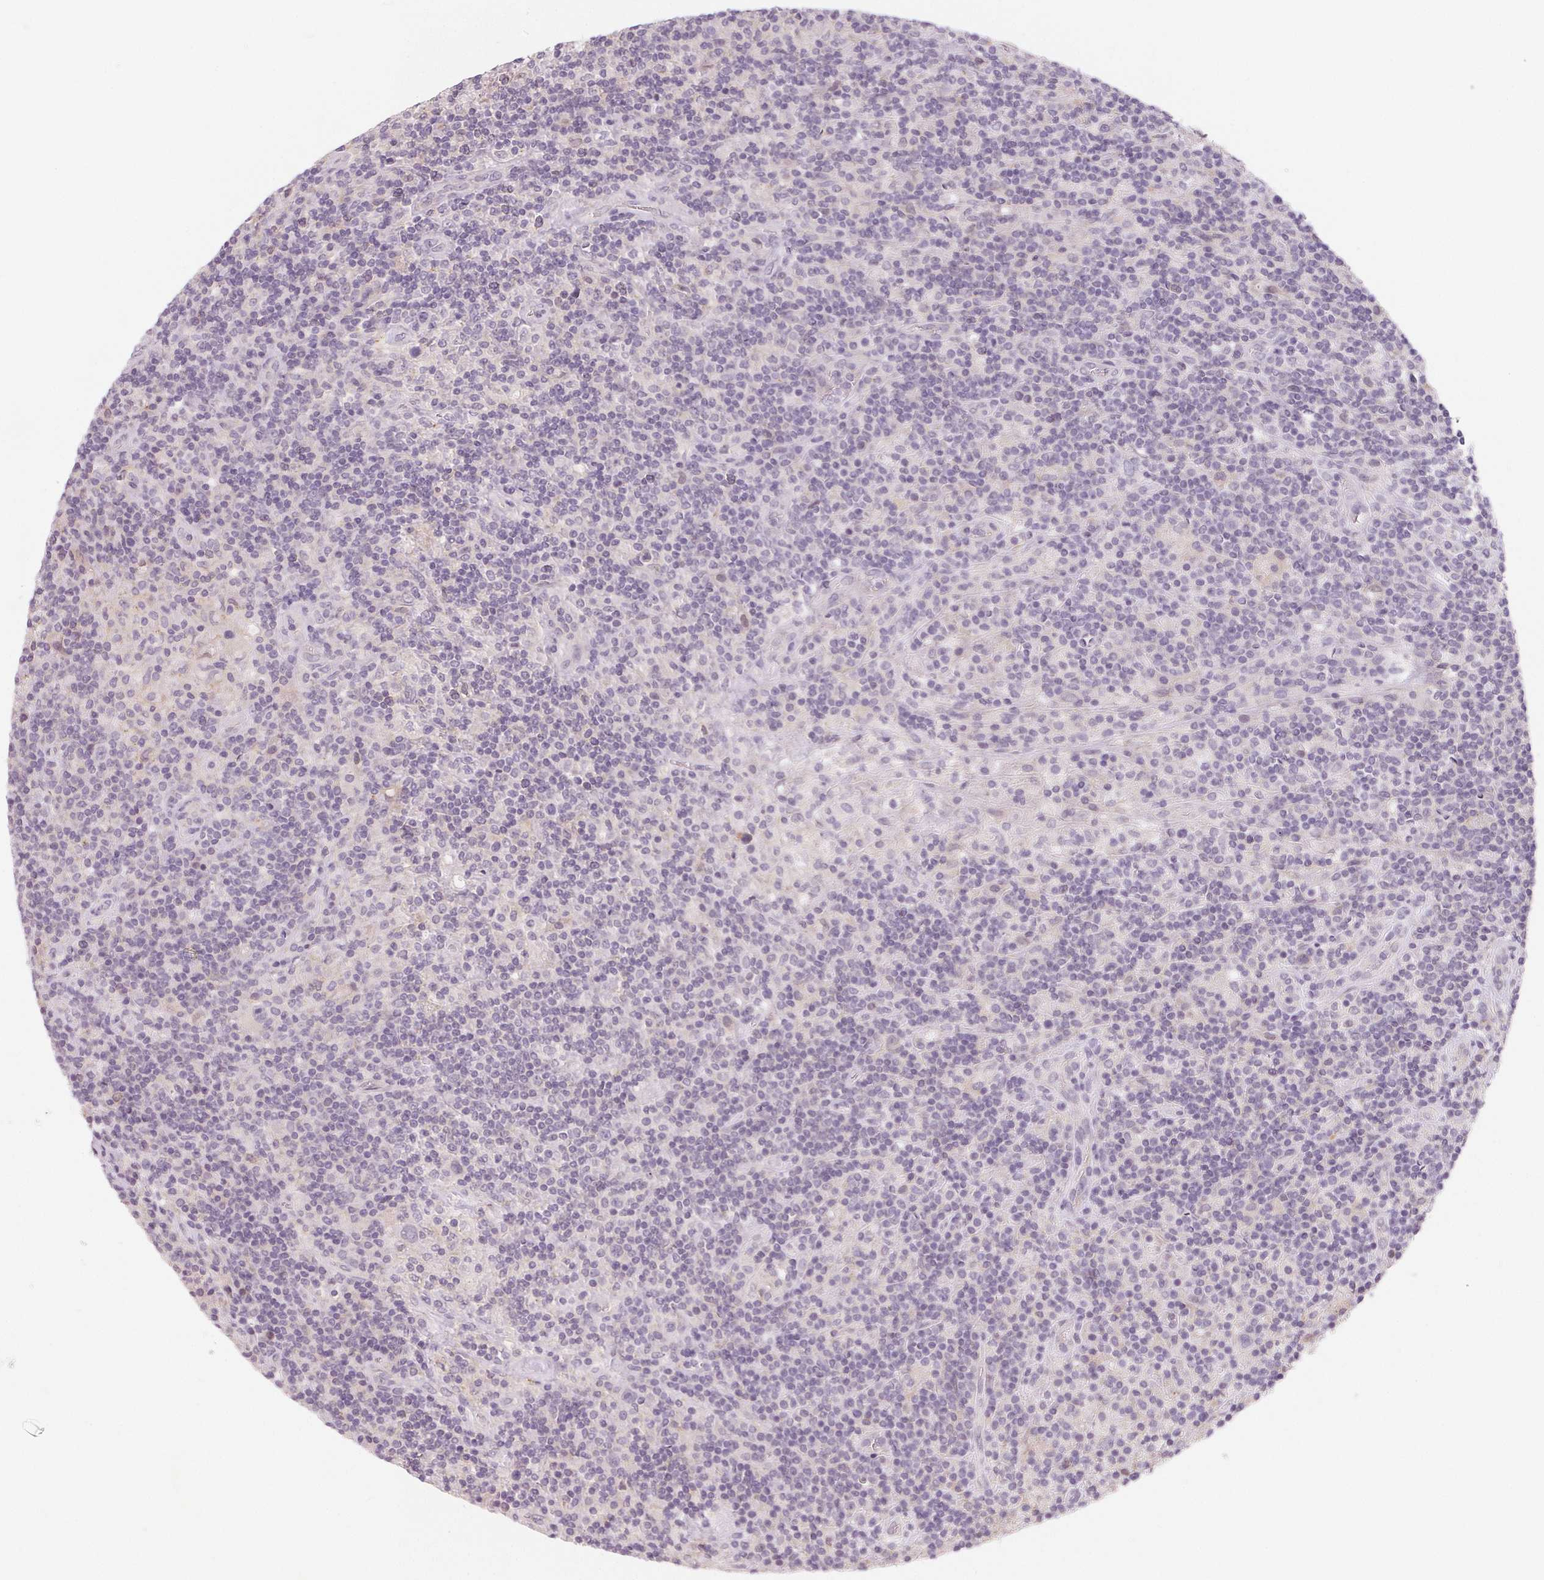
{"staining": {"intensity": "negative", "quantity": "none", "location": "none"}, "tissue": "lymphoma", "cell_type": "Tumor cells", "image_type": "cancer", "snomed": [{"axis": "morphology", "description": "Hodgkin's disease, NOS"}, {"axis": "topography", "description": "Lymph node"}], "caption": "A high-resolution micrograph shows IHC staining of Hodgkin's disease, which demonstrates no significant positivity in tumor cells.", "gene": "LRRC23", "patient": {"sex": "male", "age": 70}}